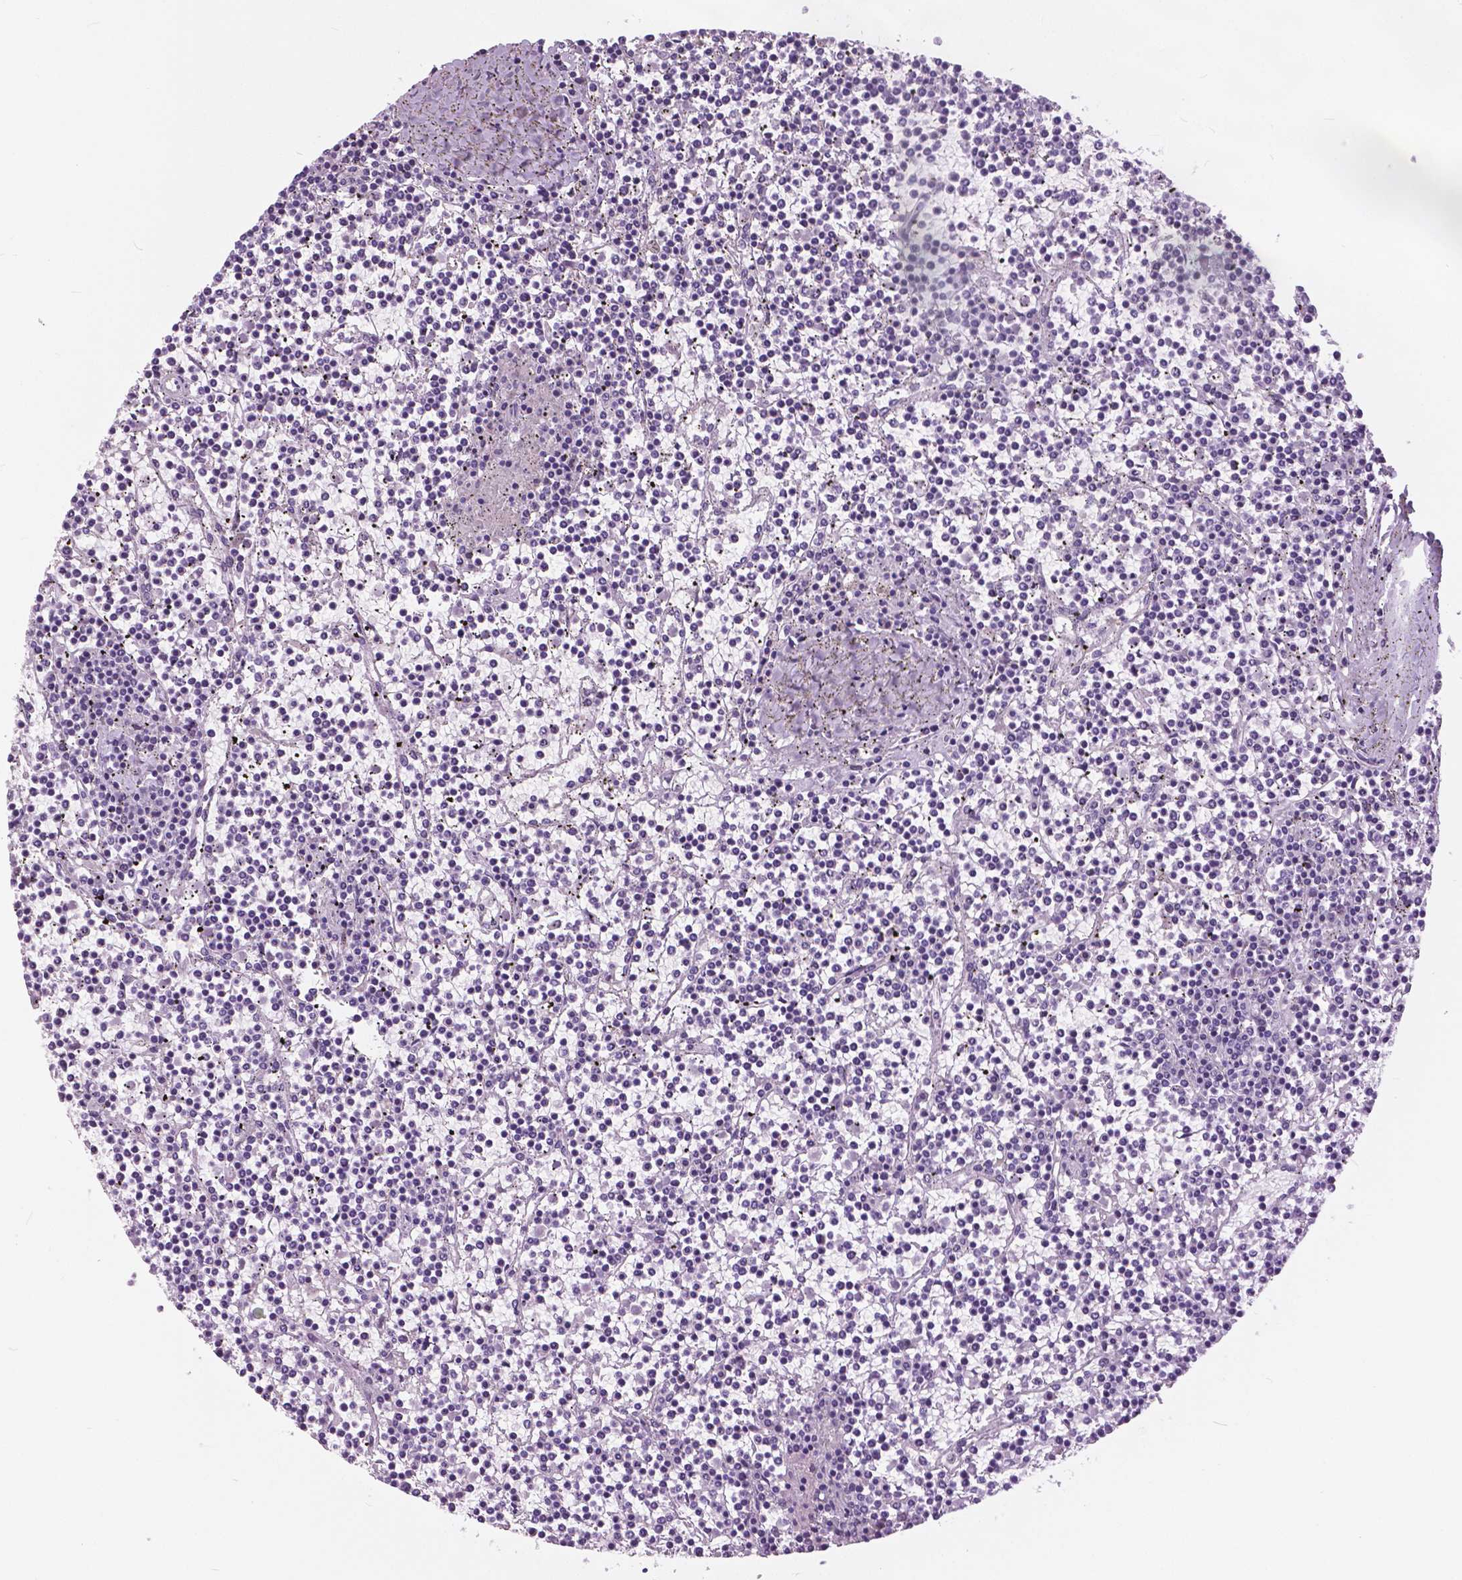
{"staining": {"intensity": "negative", "quantity": "none", "location": "none"}, "tissue": "lymphoma", "cell_type": "Tumor cells", "image_type": "cancer", "snomed": [{"axis": "morphology", "description": "Malignant lymphoma, non-Hodgkin's type, Low grade"}, {"axis": "topography", "description": "Spleen"}], "caption": "Malignant lymphoma, non-Hodgkin's type (low-grade) was stained to show a protein in brown. There is no significant expression in tumor cells. The staining was performed using DAB to visualize the protein expression in brown, while the nuclei were stained in blue with hematoxylin (Magnification: 20x).", "gene": "SERPINI1", "patient": {"sex": "female", "age": 19}}